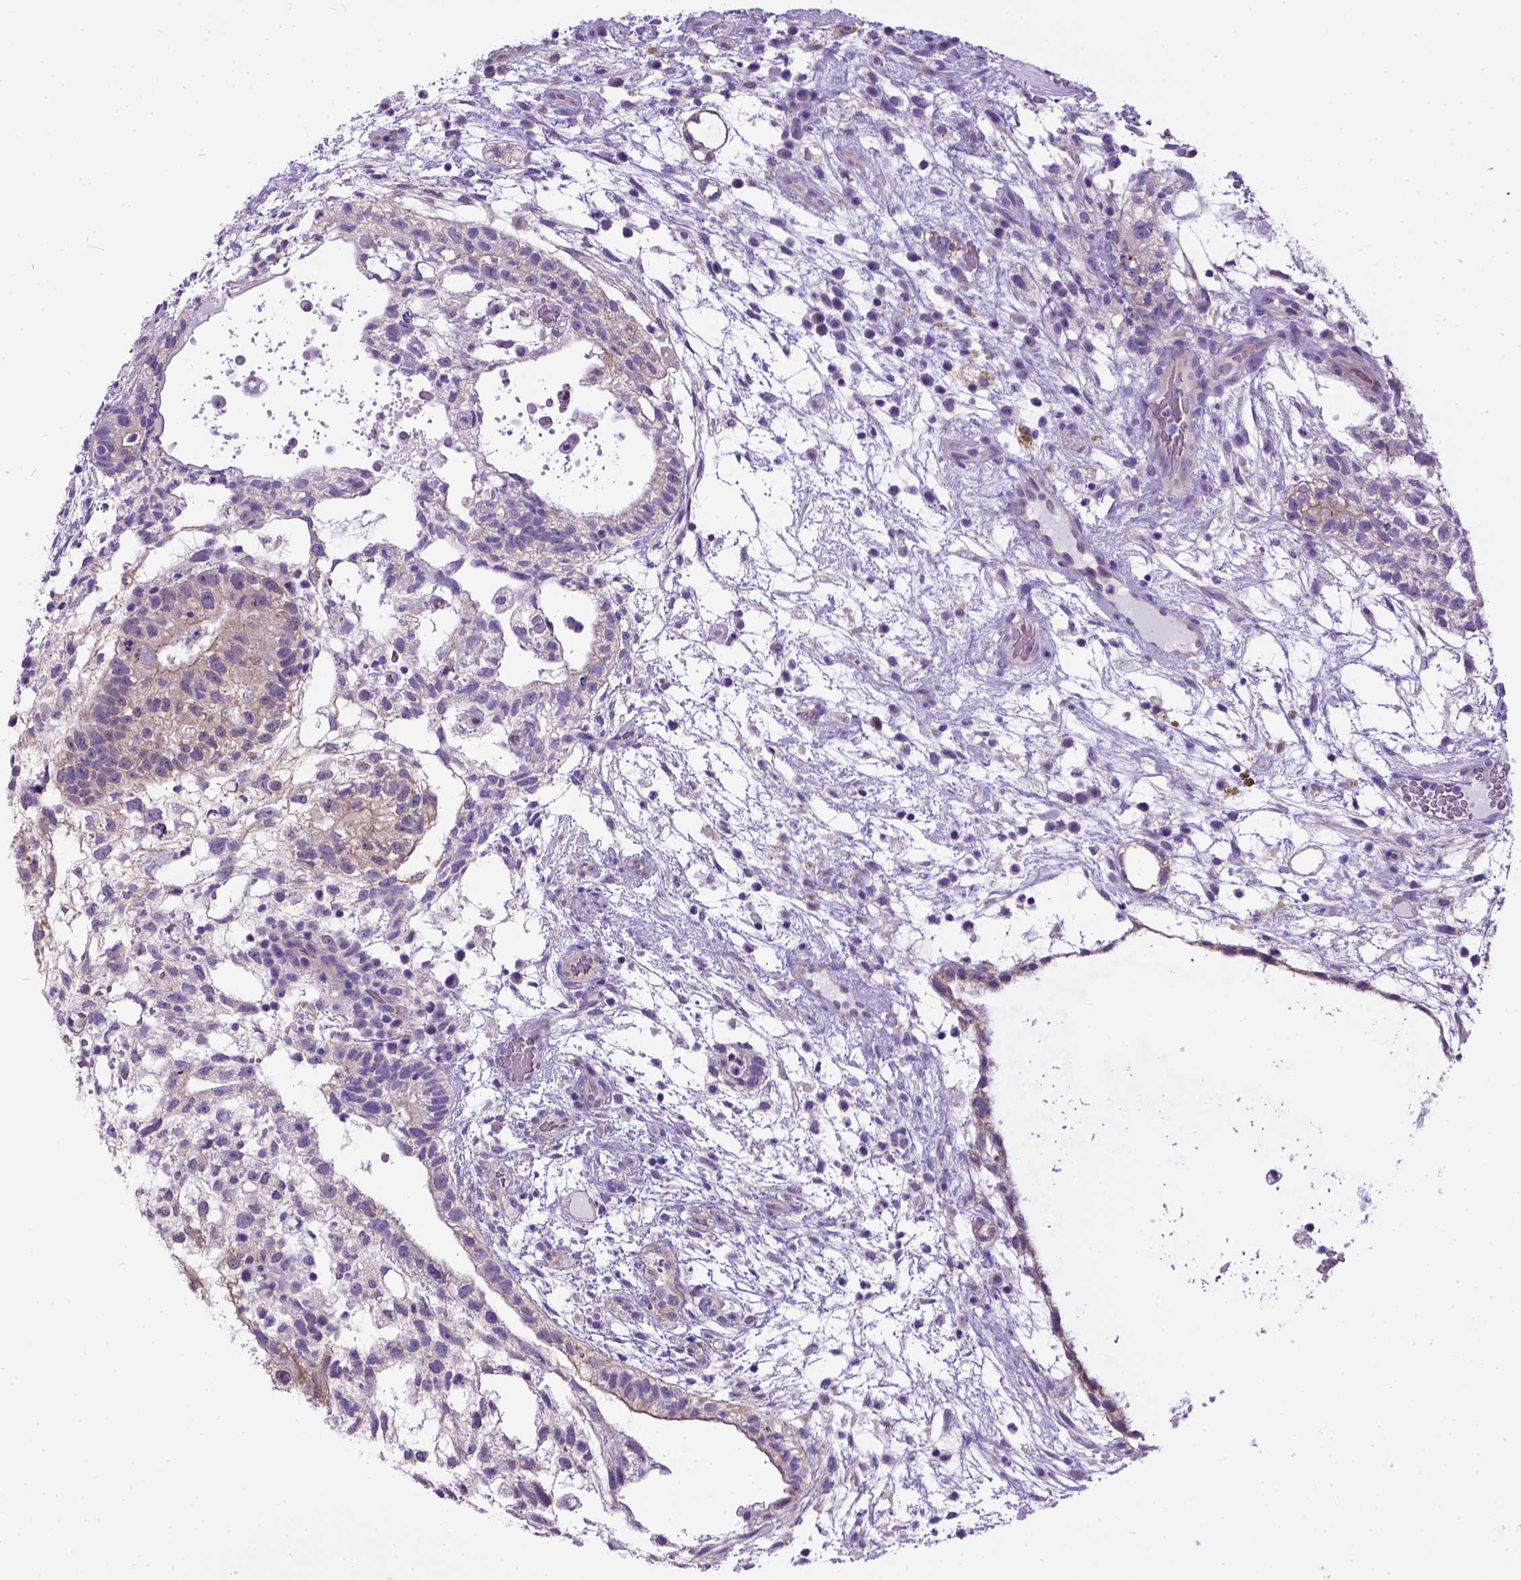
{"staining": {"intensity": "weak", "quantity": "25%-75%", "location": "cytoplasmic/membranous"}, "tissue": "testis cancer", "cell_type": "Tumor cells", "image_type": "cancer", "snomed": [{"axis": "morphology", "description": "Normal tissue, NOS"}, {"axis": "morphology", "description": "Carcinoma, Embryonal, NOS"}, {"axis": "topography", "description": "Testis"}], "caption": "Testis embryonal carcinoma stained with IHC reveals weak cytoplasmic/membranous expression in about 25%-75% of tumor cells.", "gene": "NEK5", "patient": {"sex": "male", "age": 32}}